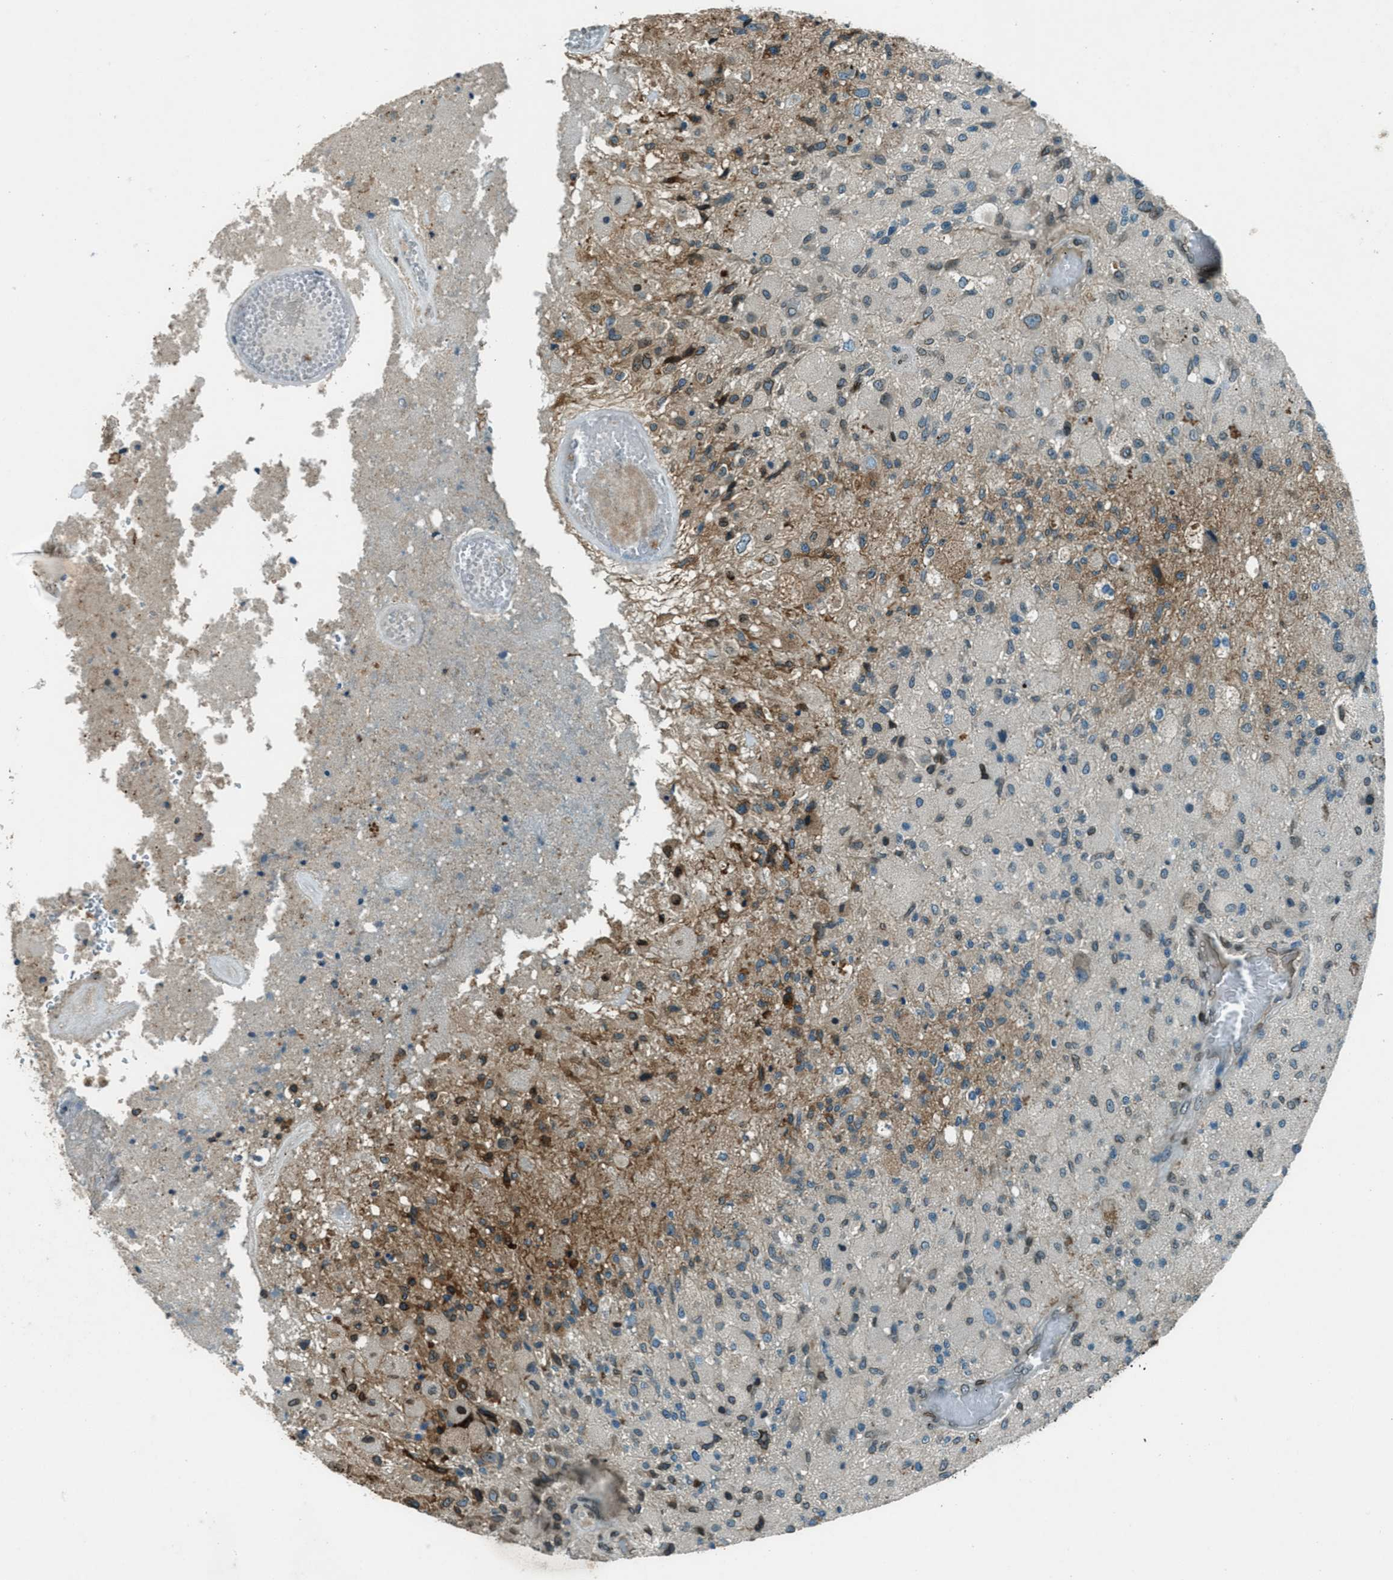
{"staining": {"intensity": "moderate", "quantity": "<25%", "location": "cytoplasmic/membranous"}, "tissue": "glioma", "cell_type": "Tumor cells", "image_type": "cancer", "snomed": [{"axis": "morphology", "description": "Normal tissue, NOS"}, {"axis": "morphology", "description": "Glioma, malignant, High grade"}, {"axis": "topography", "description": "Cerebral cortex"}], "caption": "Immunohistochemistry image of glioma stained for a protein (brown), which displays low levels of moderate cytoplasmic/membranous positivity in approximately <25% of tumor cells.", "gene": "LEMD2", "patient": {"sex": "male", "age": 77}}